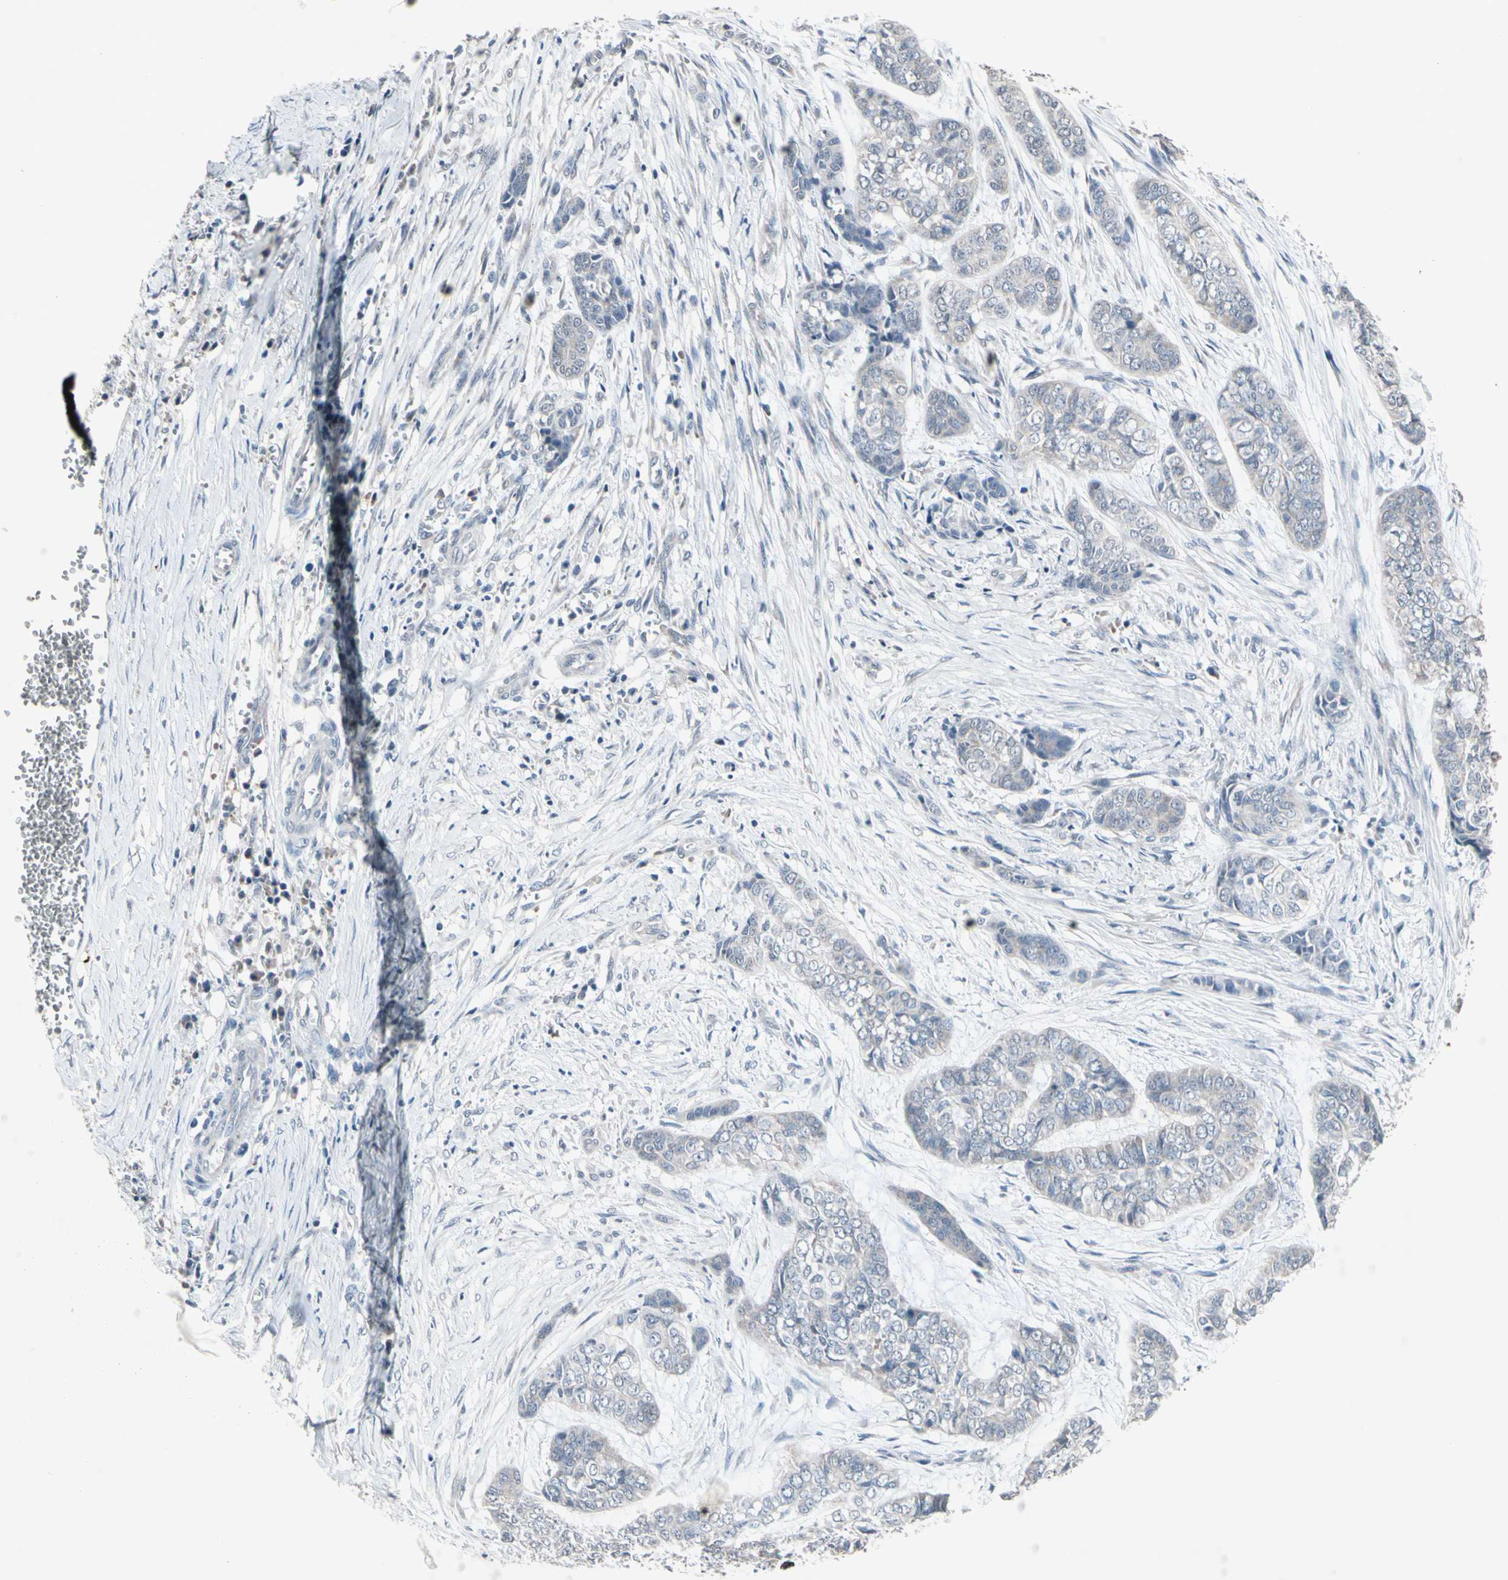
{"staining": {"intensity": "negative", "quantity": "none", "location": "none"}, "tissue": "skin cancer", "cell_type": "Tumor cells", "image_type": "cancer", "snomed": [{"axis": "morphology", "description": "Basal cell carcinoma"}, {"axis": "topography", "description": "Skin"}], "caption": "Tumor cells are negative for brown protein staining in skin cancer (basal cell carcinoma).", "gene": "SV2A", "patient": {"sex": "female", "age": 64}}